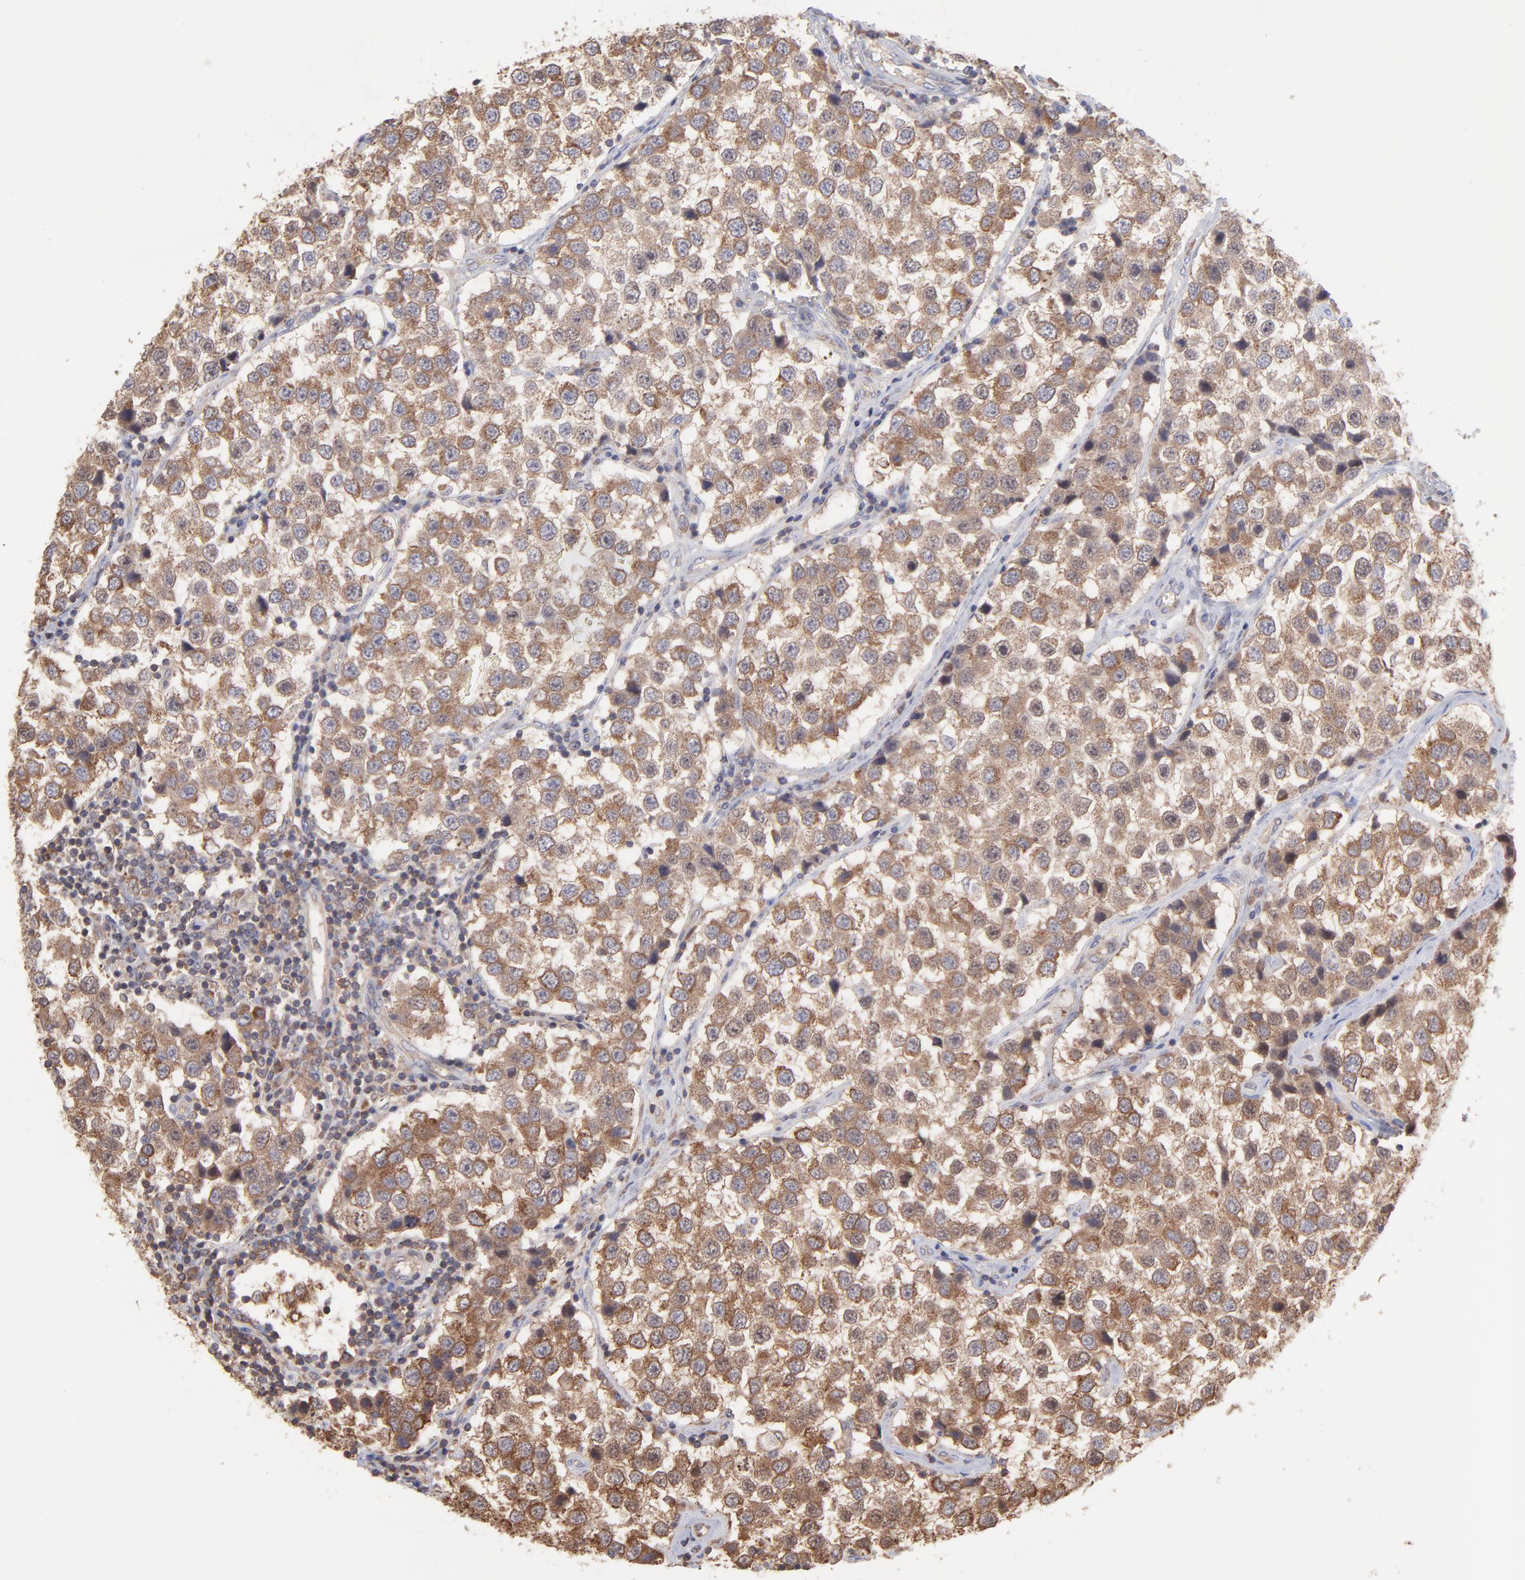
{"staining": {"intensity": "moderate", "quantity": ">75%", "location": "cytoplasmic/membranous"}, "tissue": "testis cancer", "cell_type": "Tumor cells", "image_type": "cancer", "snomed": [{"axis": "morphology", "description": "Seminoma, NOS"}, {"axis": "topography", "description": "Testis"}], "caption": "DAB immunohistochemical staining of human seminoma (testis) demonstrates moderate cytoplasmic/membranous protein staining in about >75% of tumor cells.", "gene": "MAPRE1", "patient": {"sex": "male", "age": 39}}